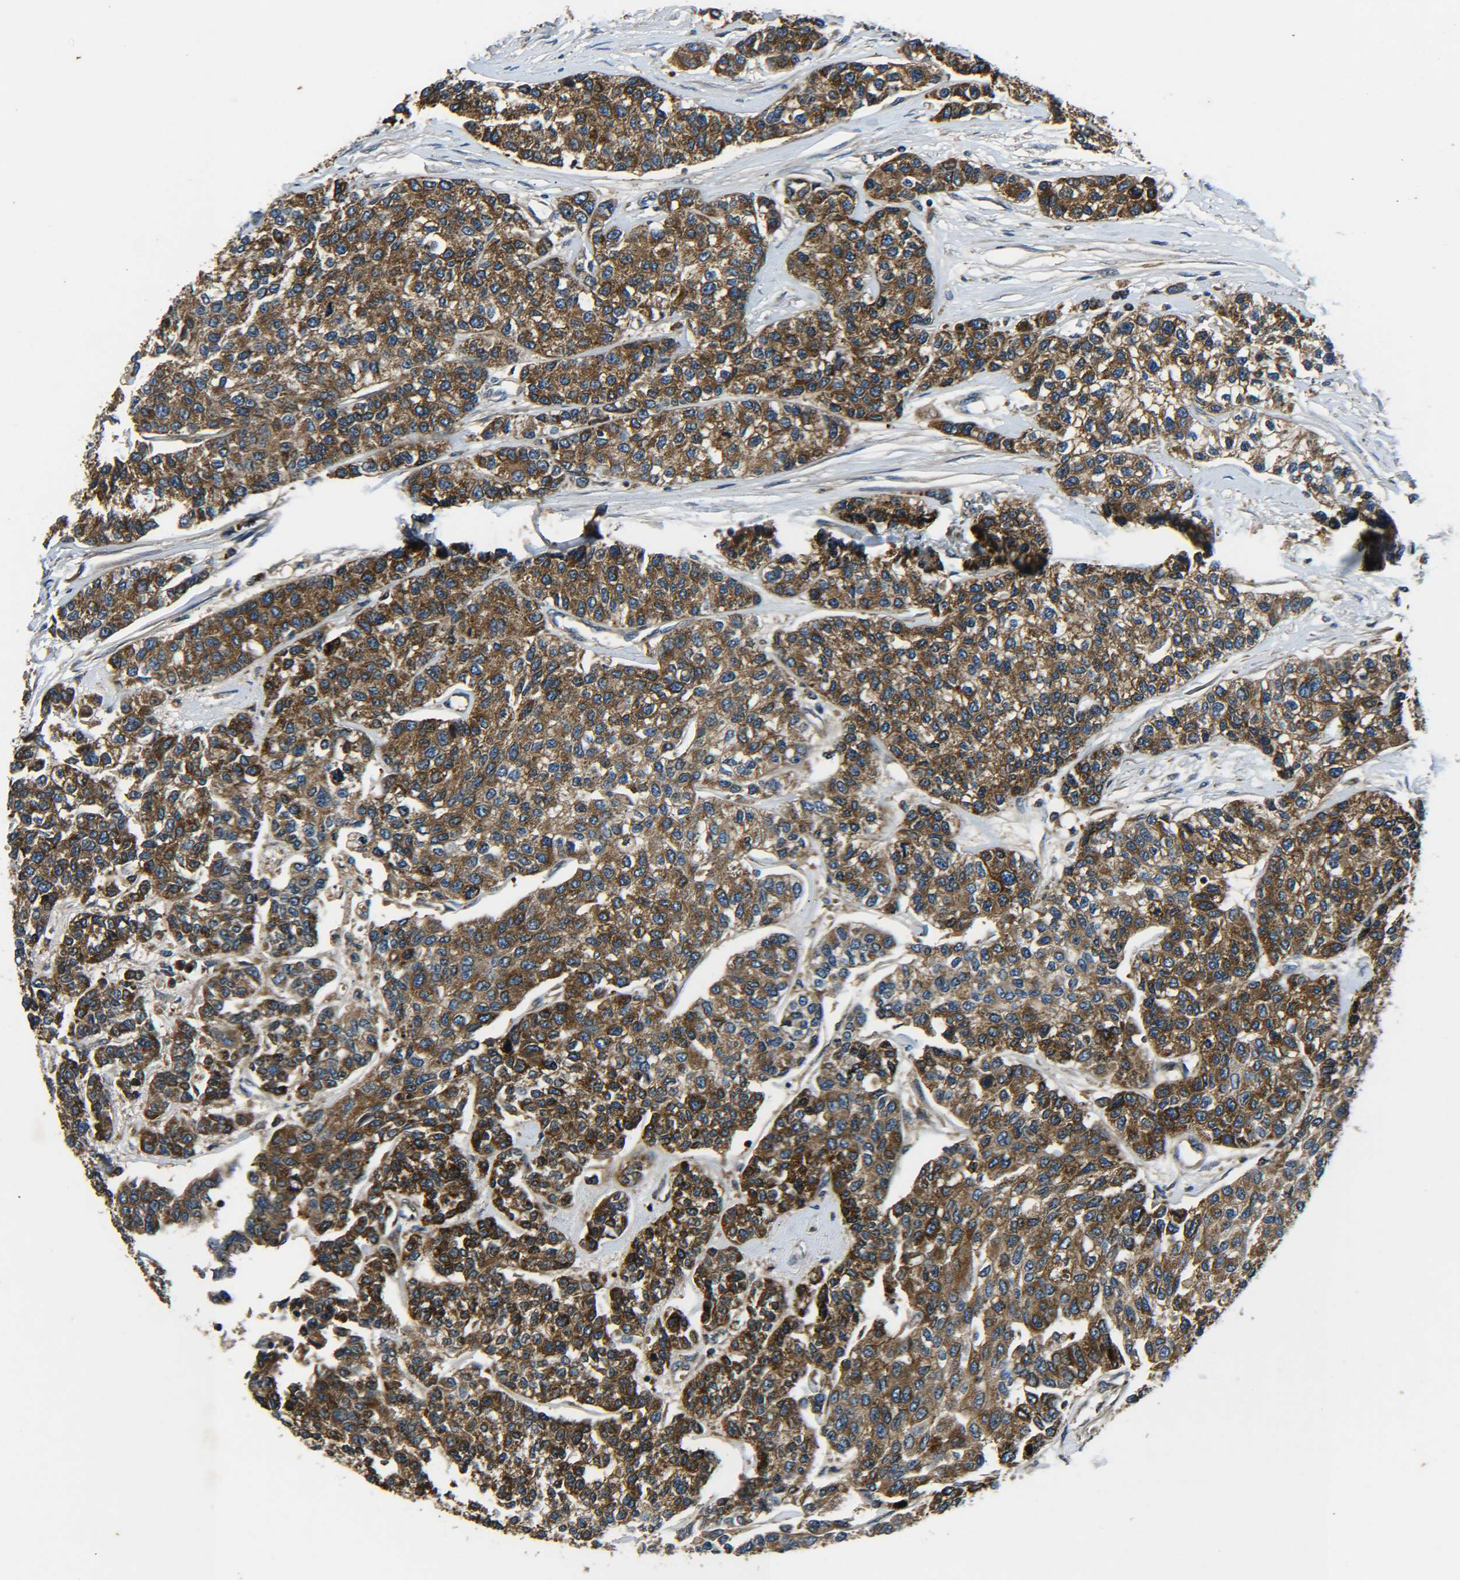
{"staining": {"intensity": "strong", "quantity": ">75%", "location": "cytoplasmic/membranous"}, "tissue": "breast cancer", "cell_type": "Tumor cells", "image_type": "cancer", "snomed": [{"axis": "morphology", "description": "Duct carcinoma"}, {"axis": "topography", "description": "Breast"}], "caption": "A photomicrograph of human breast cancer stained for a protein reveals strong cytoplasmic/membranous brown staining in tumor cells.", "gene": "RAB1B", "patient": {"sex": "female", "age": 51}}